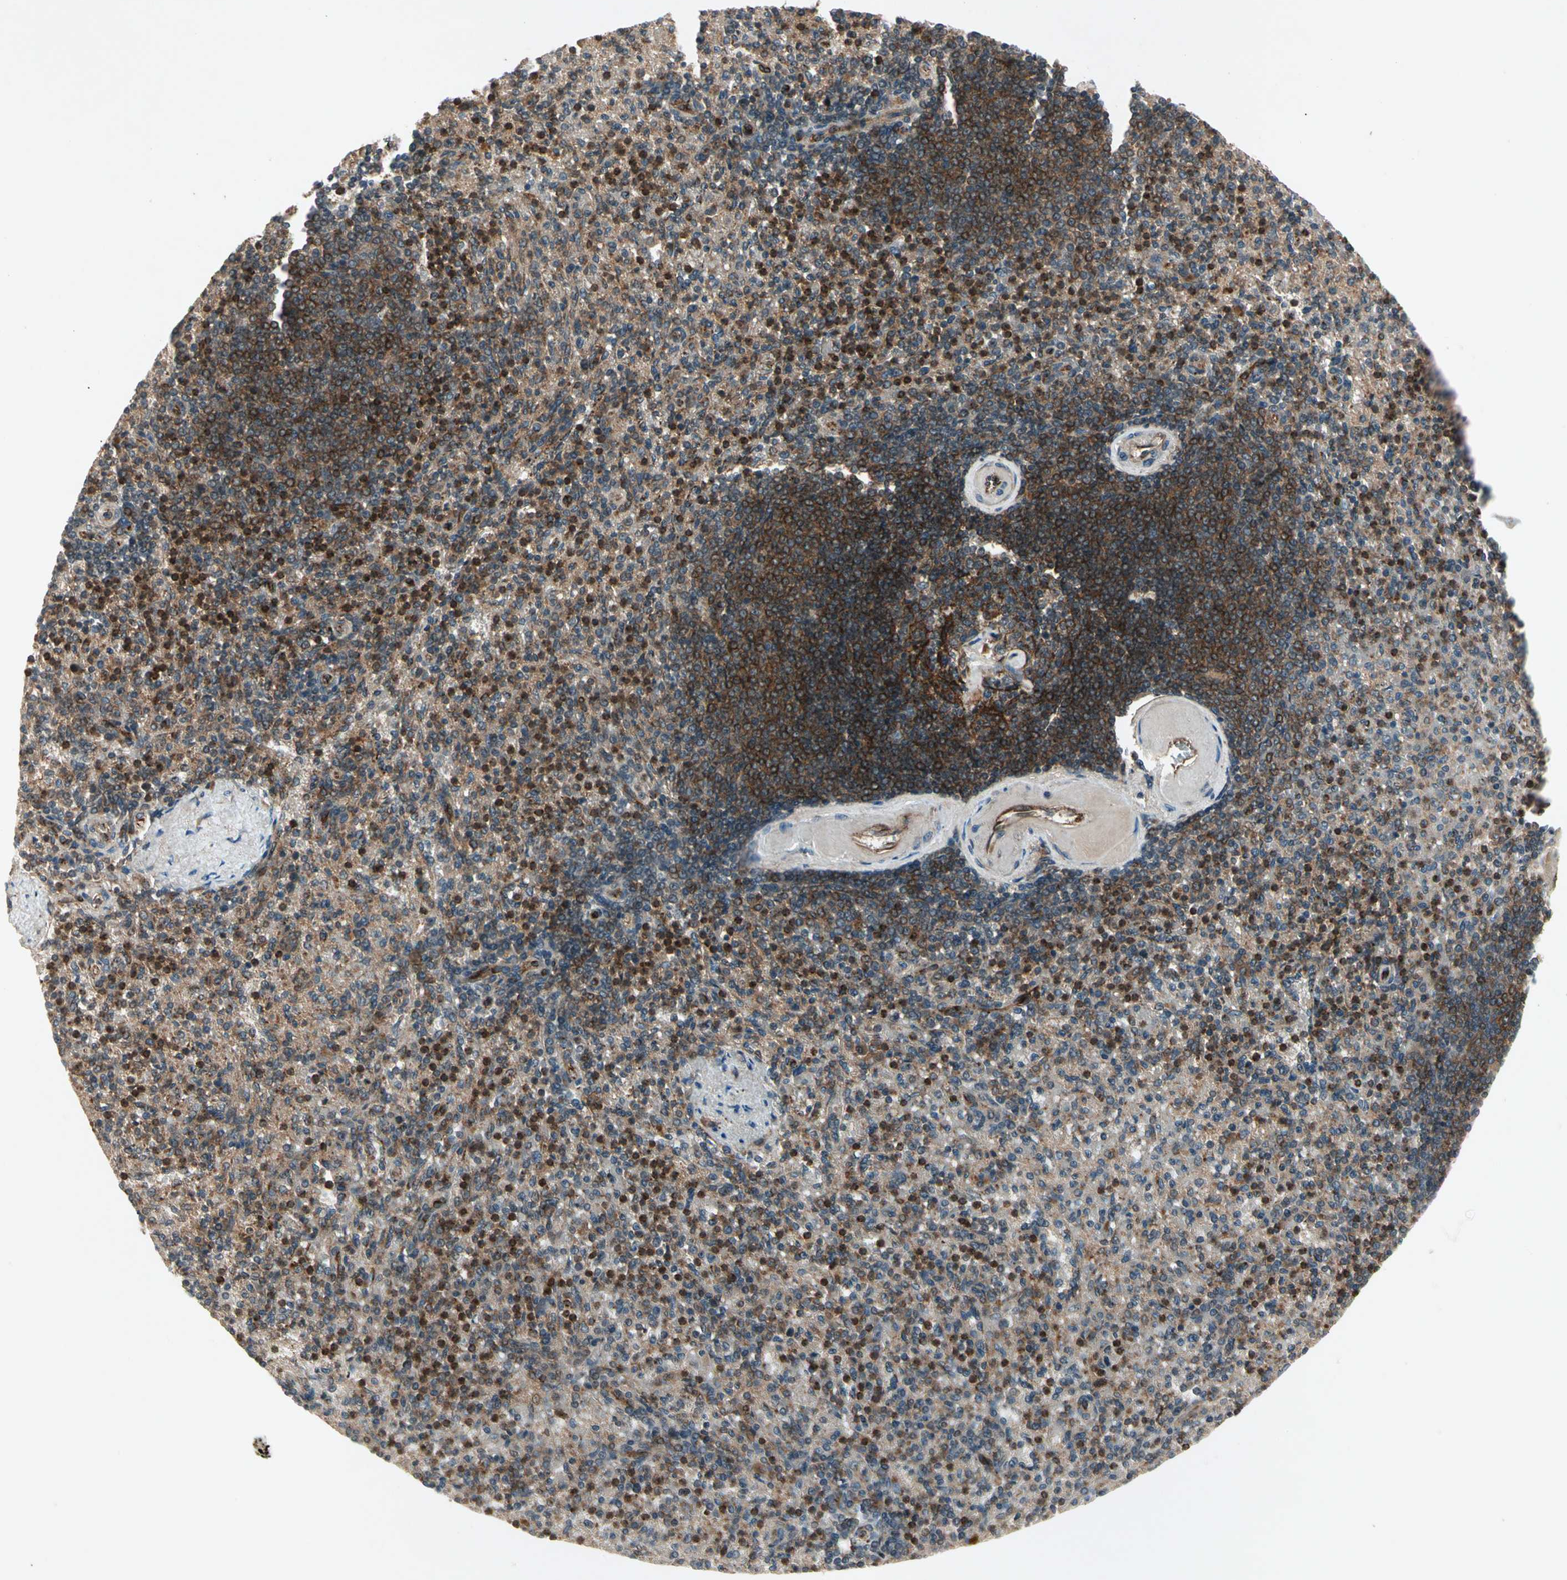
{"staining": {"intensity": "strong", "quantity": "25%-75%", "location": "cytoplasmic/membranous,nuclear"}, "tissue": "spleen", "cell_type": "Cells in red pulp", "image_type": "normal", "snomed": [{"axis": "morphology", "description": "Normal tissue, NOS"}, {"axis": "topography", "description": "Spleen"}], "caption": "This image shows immunohistochemistry staining of unremarkable human spleen, with high strong cytoplasmic/membranous,nuclear staining in about 25%-75% of cells in red pulp.", "gene": "FLOT1", "patient": {"sex": "female", "age": 74}}